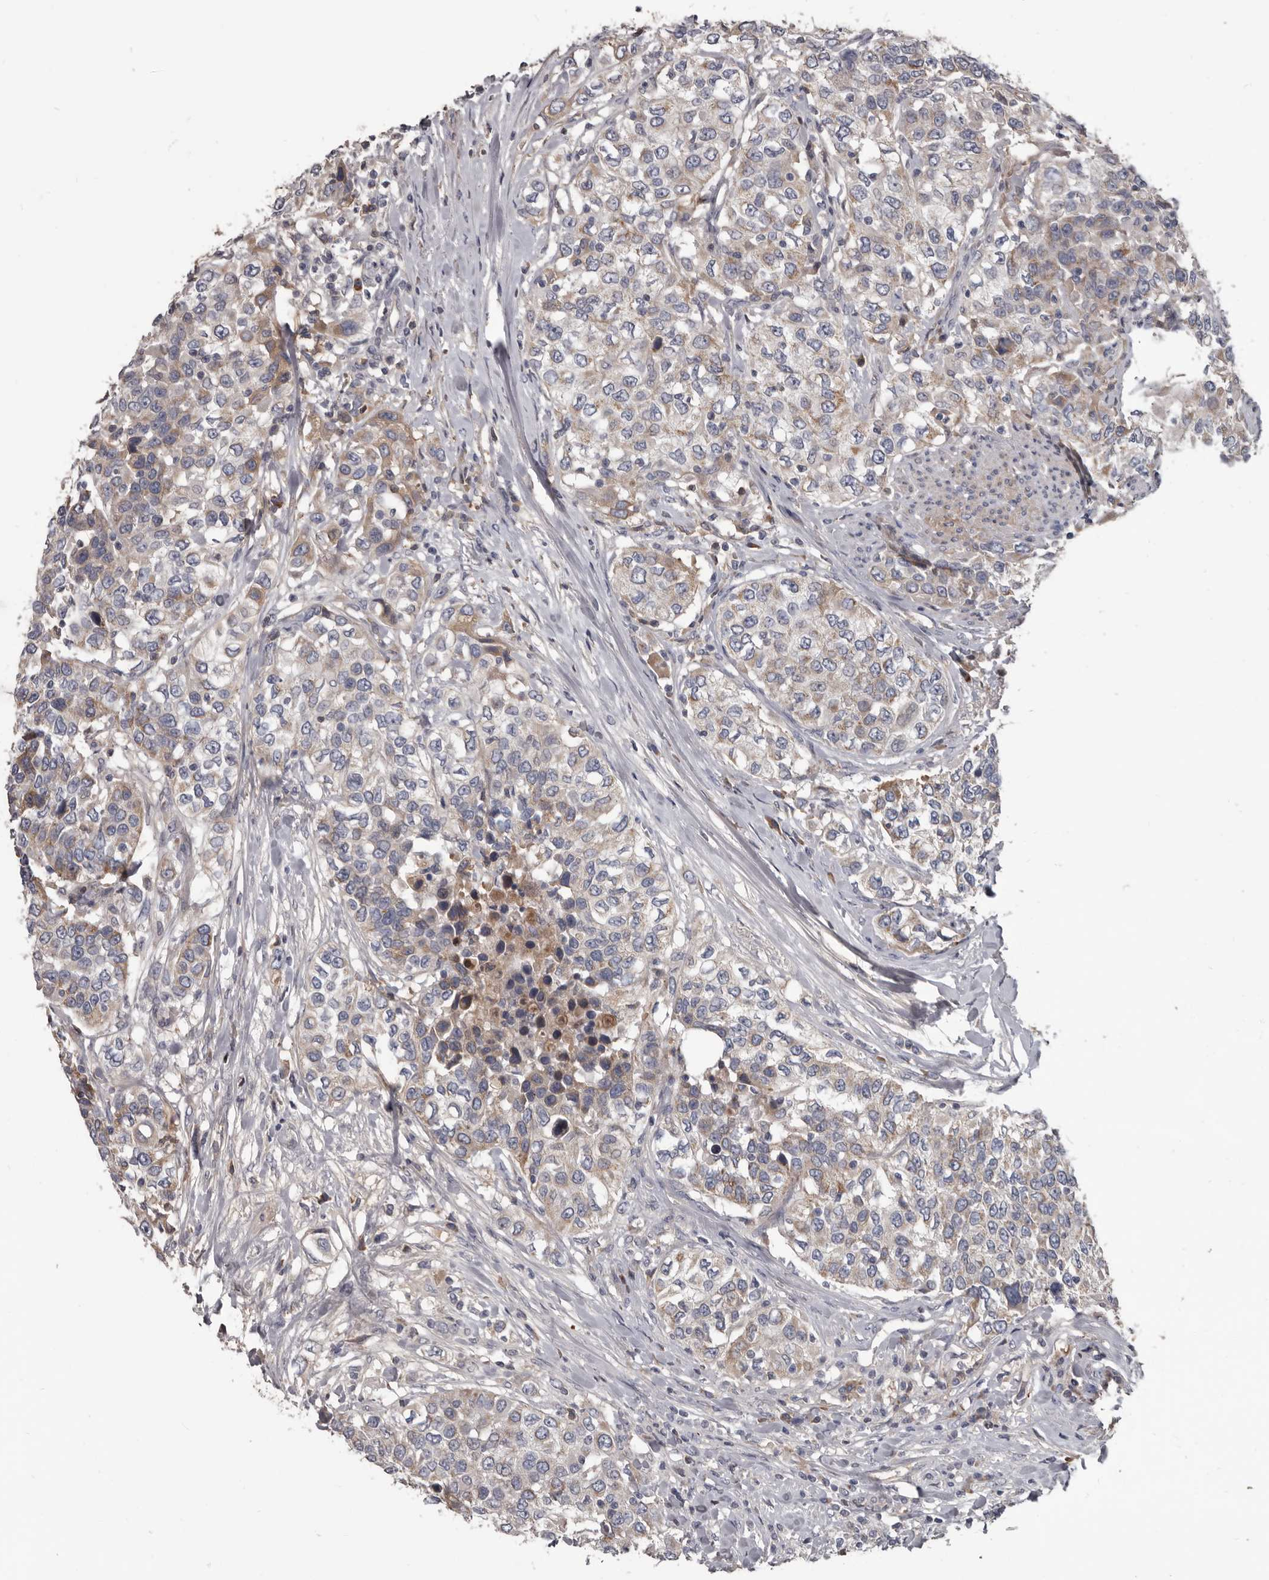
{"staining": {"intensity": "weak", "quantity": "25%-75%", "location": "cytoplasmic/membranous"}, "tissue": "urothelial cancer", "cell_type": "Tumor cells", "image_type": "cancer", "snomed": [{"axis": "morphology", "description": "Urothelial carcinoma, High grade"}, {"axis": "topography", "description": "Urinary bladder"}], "caption": "A low amount of weak cytoplasmic/membranous expression is present in approximately 25%-75% of tumor cells in urothelial cancer tissue. Nuclei are stained in blue.", "gene": "ALDH5A1", "patient": {"sex": "female", "age": 80}}